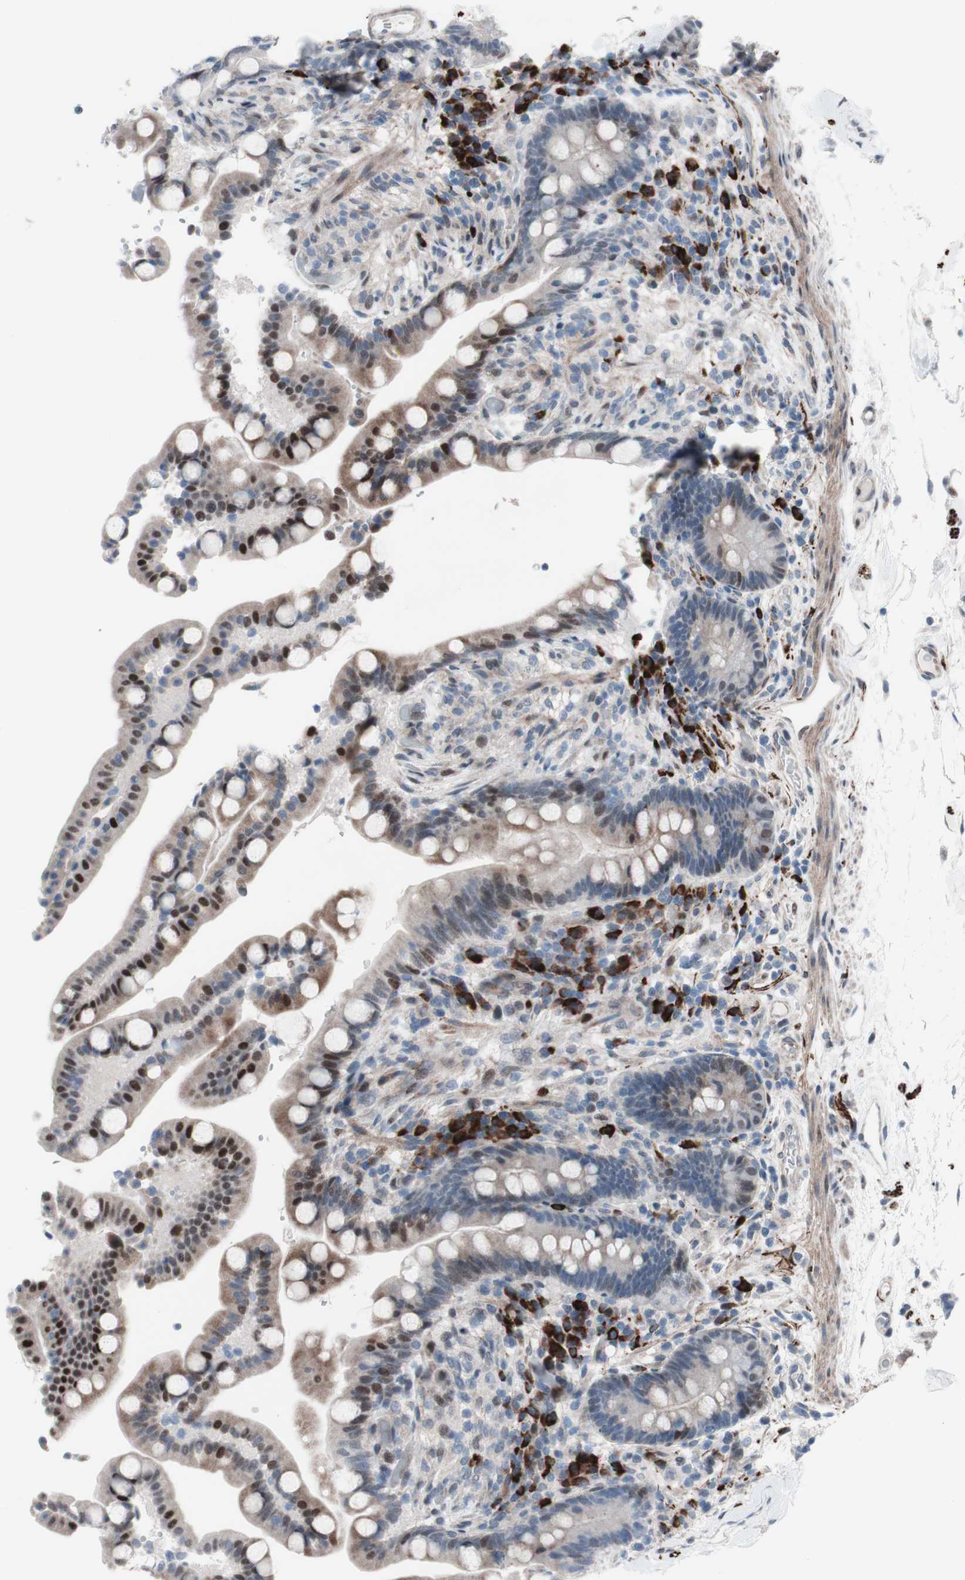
{"staining": {"intensity": "negative", "quantity": "none", "location": "none"}, "tissue": "colon", "cell_type": "Endothelial cells", "image_type": "normal", "snomed": [{"axis": "morphology", "description": "Normal tissue, NOS"}, {"axis": "topography", "description": "Colon"}], "caption": "Endothelial cells show no significant positivity in unremarkable colon. Brightfield microscopy of immunohistochemistry stained with DAB (brown) and hematoxylin (blue), captured at high magnification.", "gene": "PHTF2", "patient": {"sex": "male", "age": 73}}